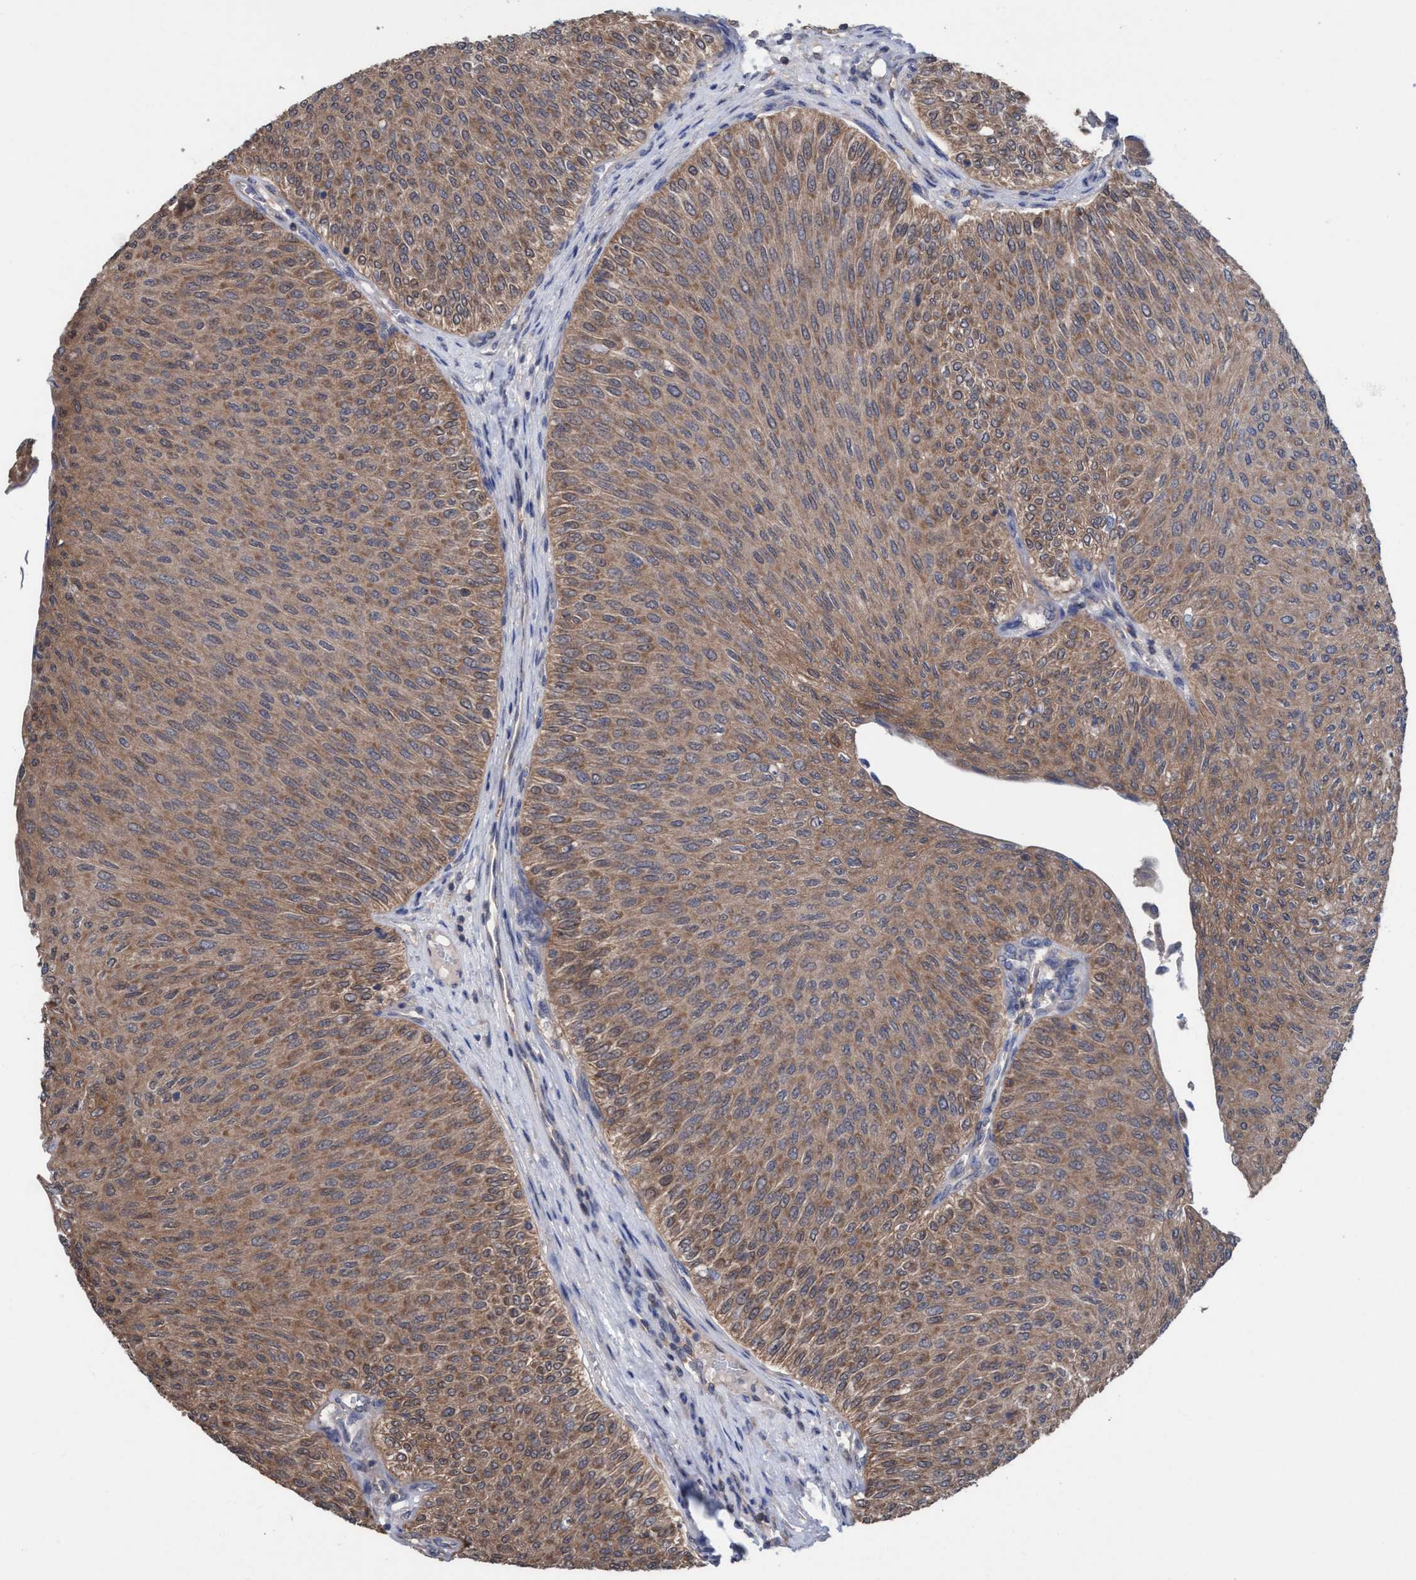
{"staining": {"intensity": "weak", "quantity": ">75%", "location": "cytoplasmic/membranous"}, "tissue": "urothelial cancer", "cell_type": "Tumor cells", "image_type": "cancer", "snomed": [{"axis": "morphology", "description": "Urothelial carcinoma, Low grade"}, {"axis": "topography", "description": "Urinary bladder"}], "caption": "This photomicrograph exhibits IHC staining of urothelial cancer, with low weak cytoplasmic/membranous staining in approximately >75% of tumor cells.", "gene": "GLOD4", "patient": {"sex": "male", "age": 78}}